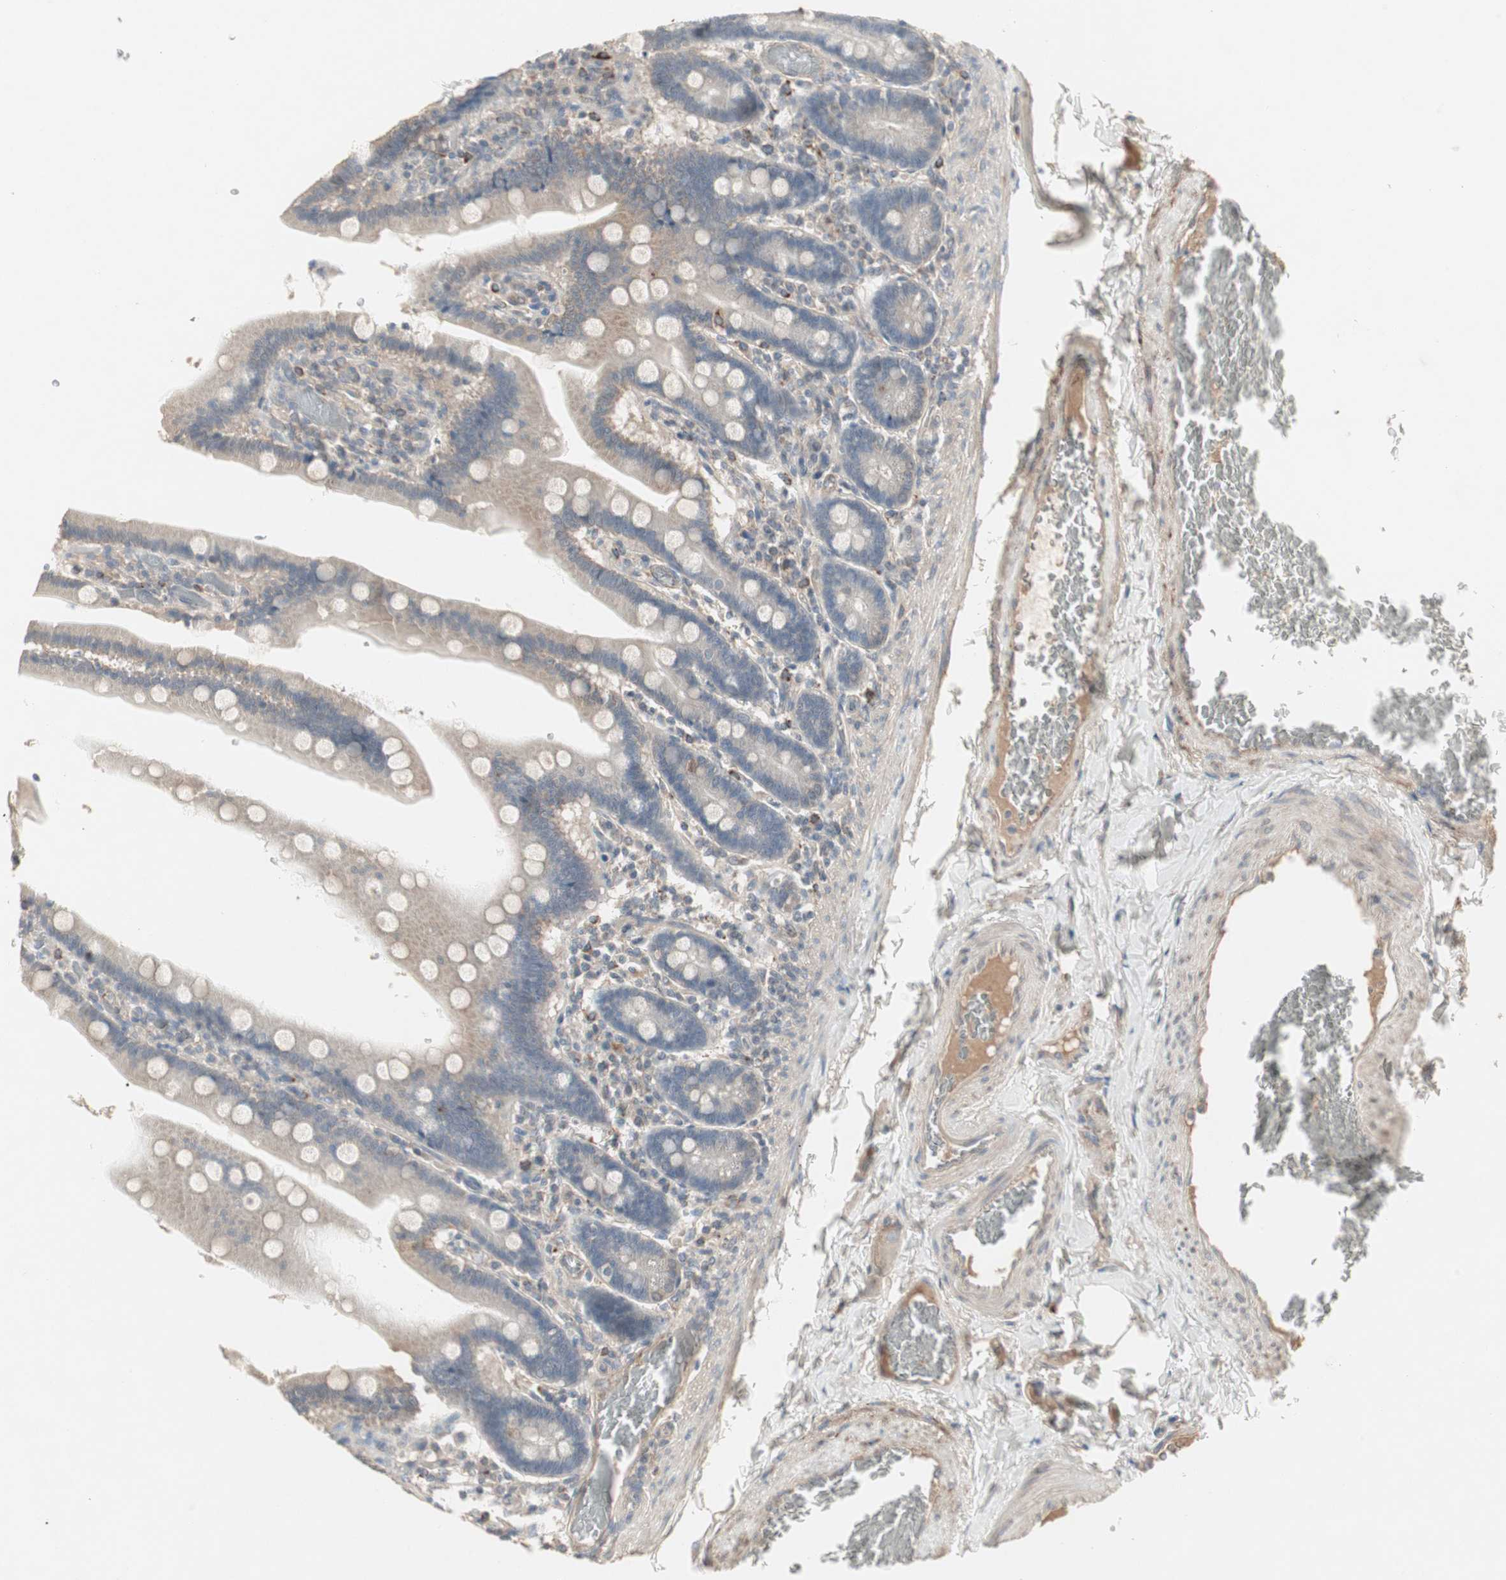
{"staining": {"intensity": "weak", "quantity": "<25%", "location": "cytoplasmic/membranous"}, "tissue": "duodenum", "cell_type": "Glandular cells", "image_type": "normal", "snomed": [{"axis": "morphology", "description": "Normal tissue, NOS"}, {"axis": "topography", "description": "Duodenum"}], "caption": "Immunohistochemistry (IHC) image of unremarkable duodenum stained for a protein (brown), which reveals no expression in glandular cells. (DAB (3,3'-diaminobenzidine) IHC, high magnification).", "gene": "JMJD7", "patient": {"sex": "female", "age": 53}}